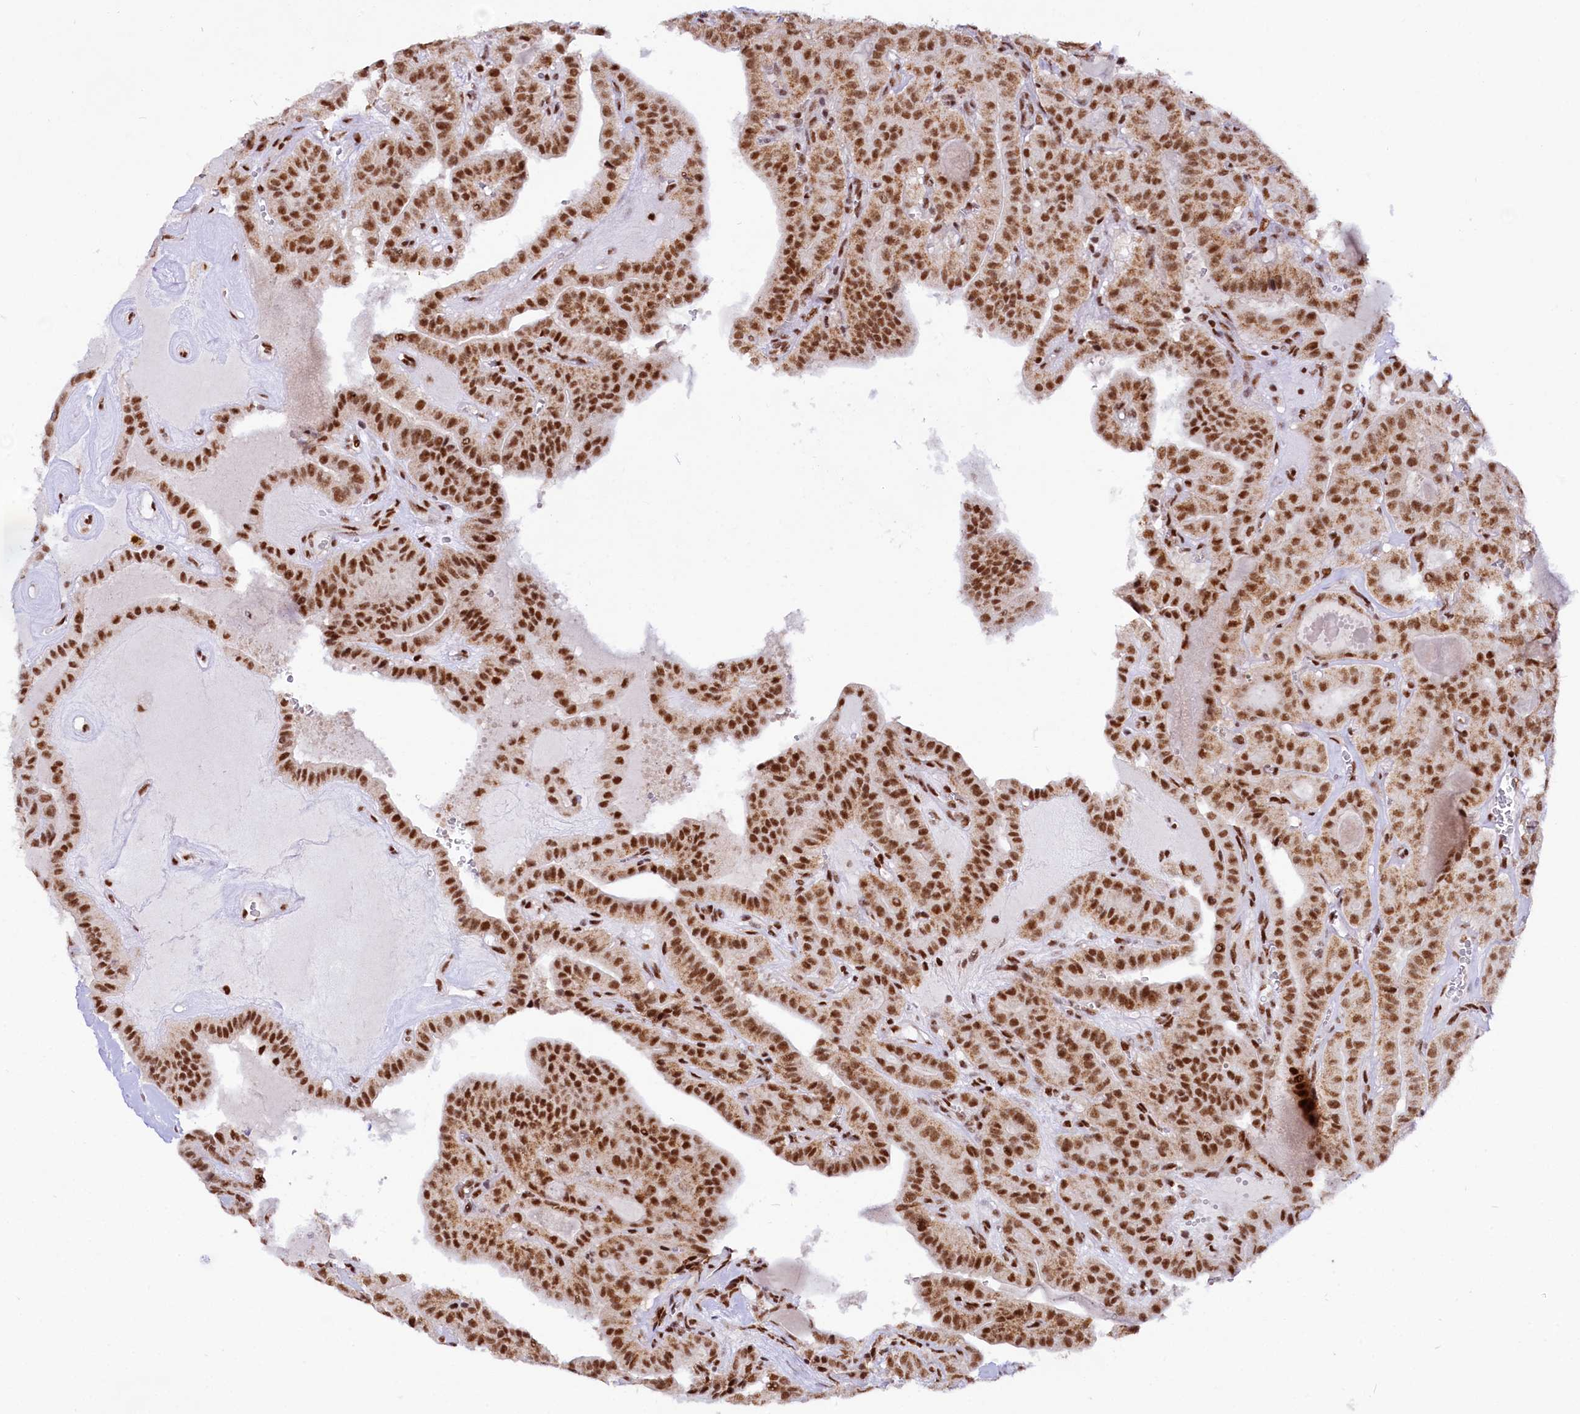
{"staining": {"intensity": "strong", "quantity": ">75%", "location": "nuclear"}, "tissue": "thyroid cancer", "cell_type": "Tumor cells", "image_type": "cancer", "snomed": [{"axis": "morphology", "description": "Papillary adenocarcinoma, NOS"}, {"axis": "topography", "description": "Thyroid gland"}], "caption": "Brown immunohistochemical staining in thyroid cancer (papillary adenocarcinoma) reveals strong nuclear positivity in about >75% of tumor cells. The staining was performed using DAB to visualize the protein expression in brown, while the nuclei were stained in blue with hematoxylin (Magnification: 20x).", "gene": "HIRA", "patient": {"sex": "male", "age": 52}}